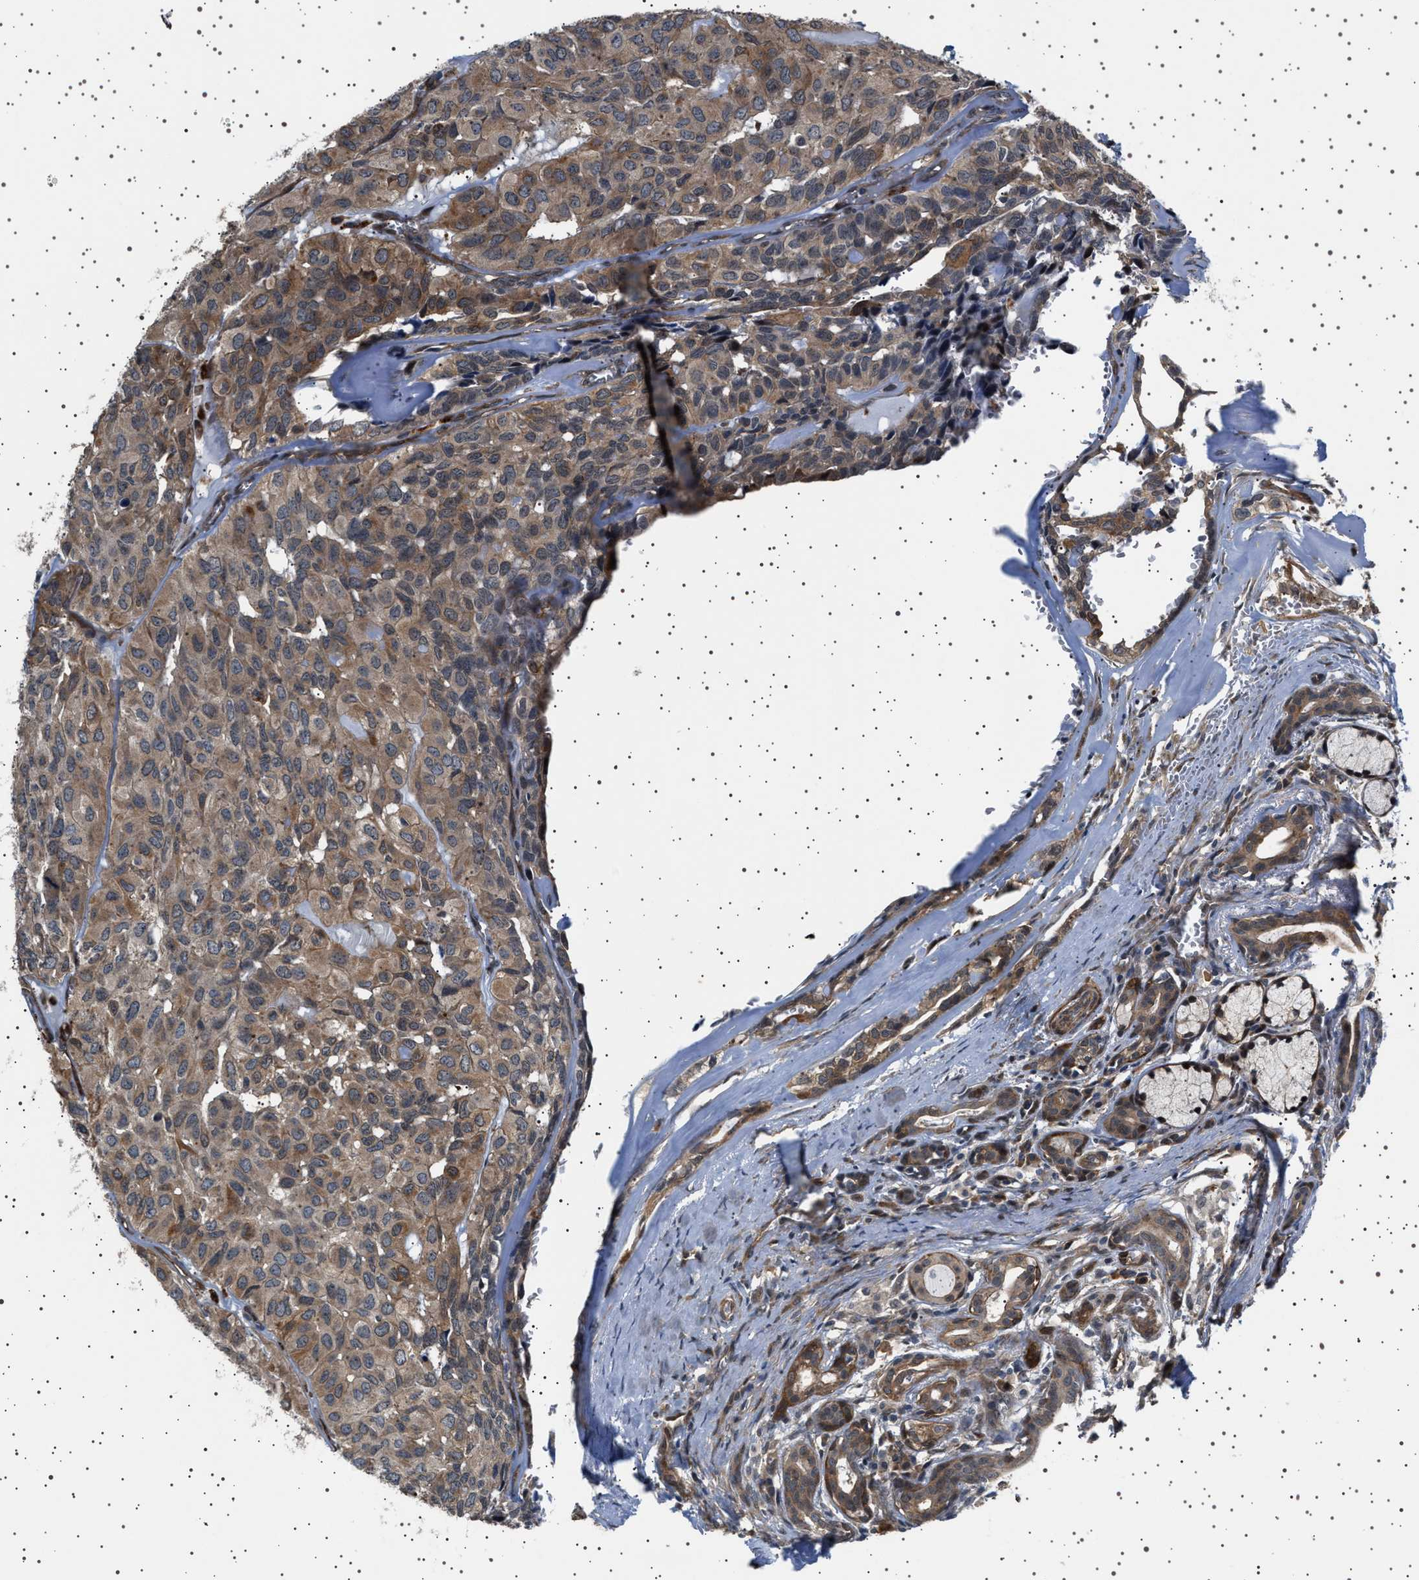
{"staining": {"intensity": "moderate", "quantity": ">75%", "location": "cytoplasmic/membranous"}, "tissue": "head and neck cancer", "cell_type": "Tumor cells", "image_type": "cancer", "snomed": [{"axis": "morphology", "description": "Adenocarcinoma, NOS"}, {"axis": "topography", "description": "Salivary gland, NOS"}, {"axis": "topography", "description": "Head-Neck"}], "caption": "IHC staining of head and neck cancer (adenocarcinoma), which demonstrates medium levels of moderate cytoplasmic/membranous staining in about >75% of tumor cells indicating moderate cytoplasmic/membranous protein staining. The staining was performed using DAB (brown) for protein detection and nuclei were counterstained in hematoxylin (blue).", "gene": "BAG3", "patient": {"sex": "female", "age": 76}}